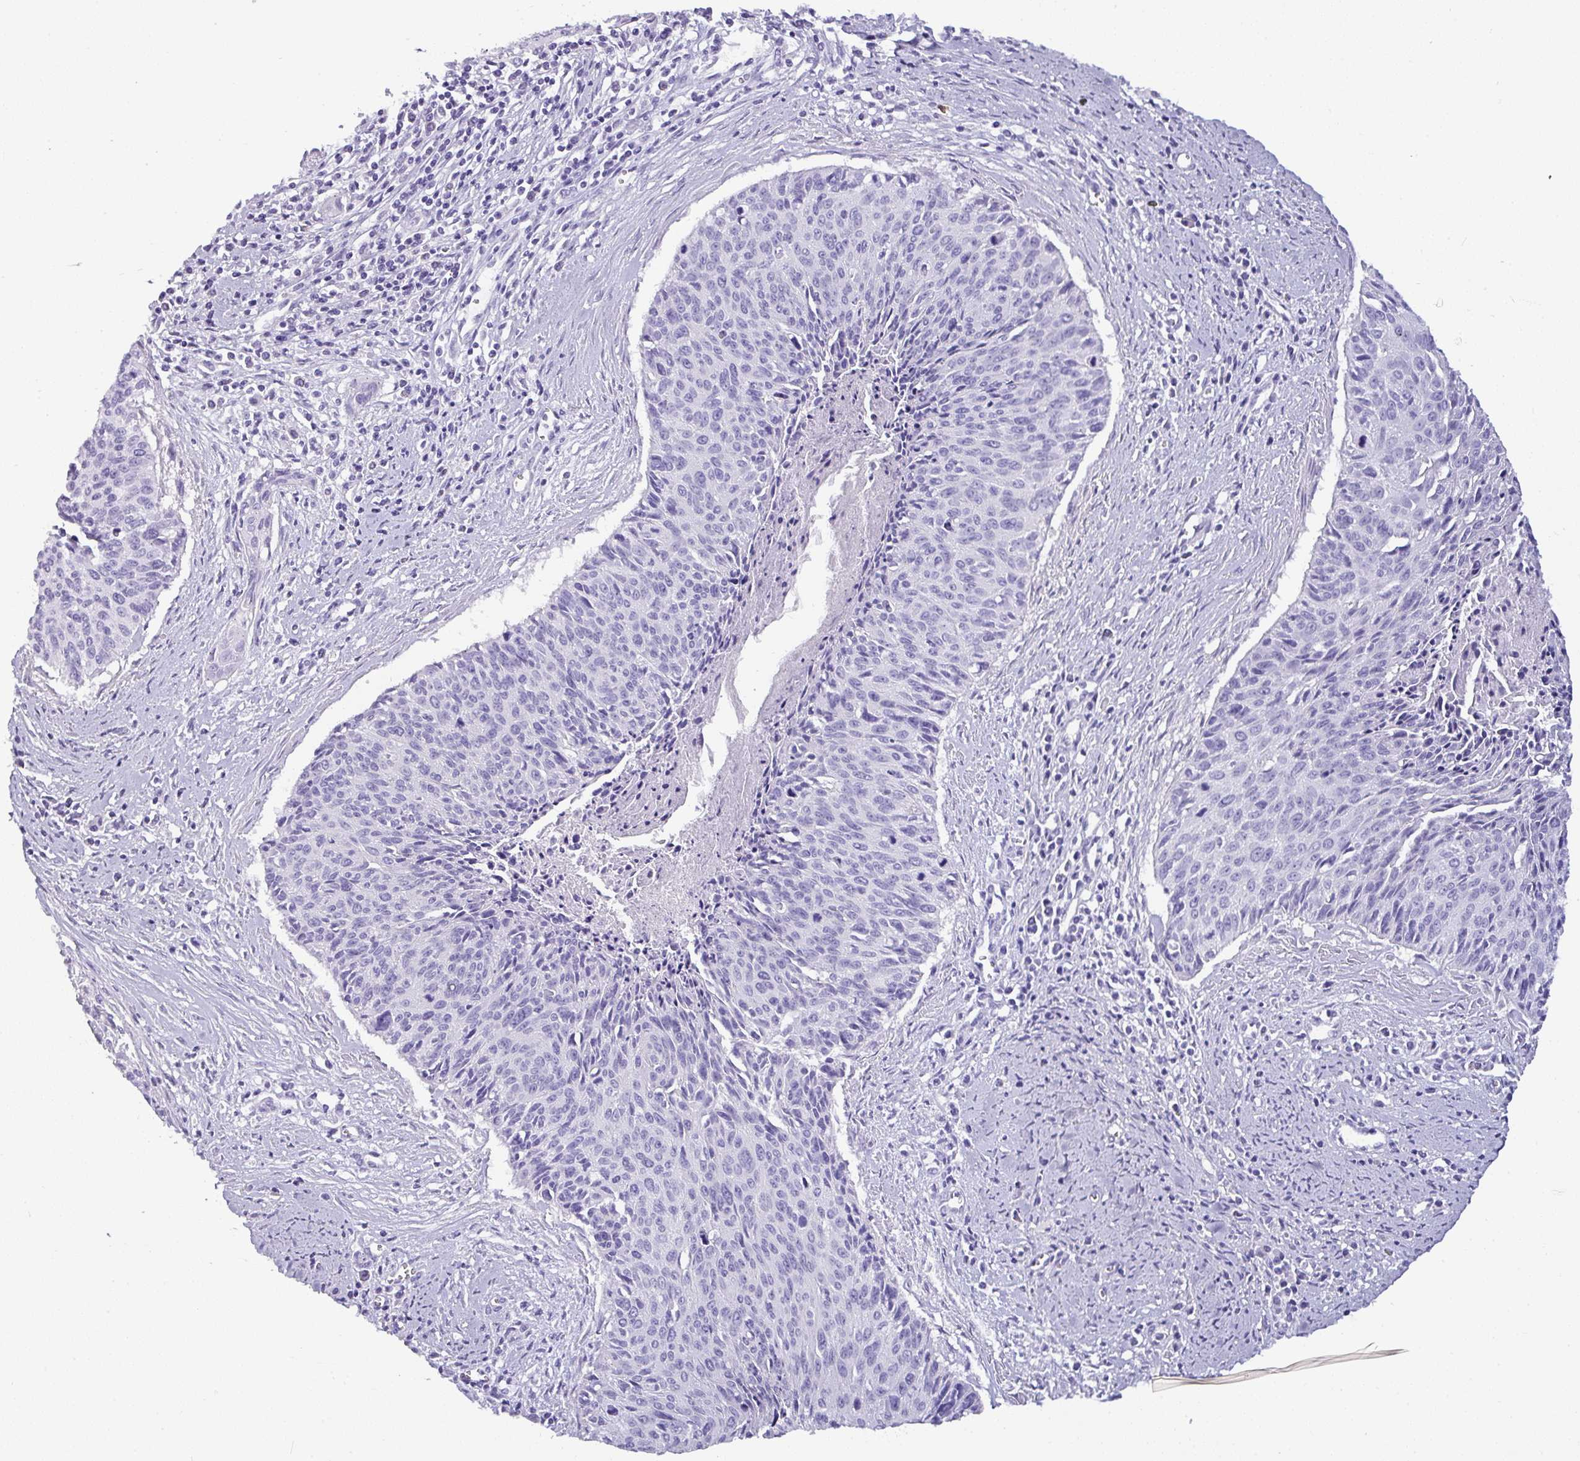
{"staining": {"intensity": "negative", "quantity": "none", "location": "none"}, "tissue": "cervical cancer", "cell_type": "Tumor cells", "image_type": "cancer", "snomed": [{"axis": "morphology", "description": "Squamous cell carcinoma, NOS"}, {"axis": "topography", "description": "Cervix"}], "caption": "A photomicrograph of human squamous cell carcinoma (cervical) is negative for staining in tumor cells.", "gene": "NAPSA", "patient": {"sex": "female", "age": 55}}